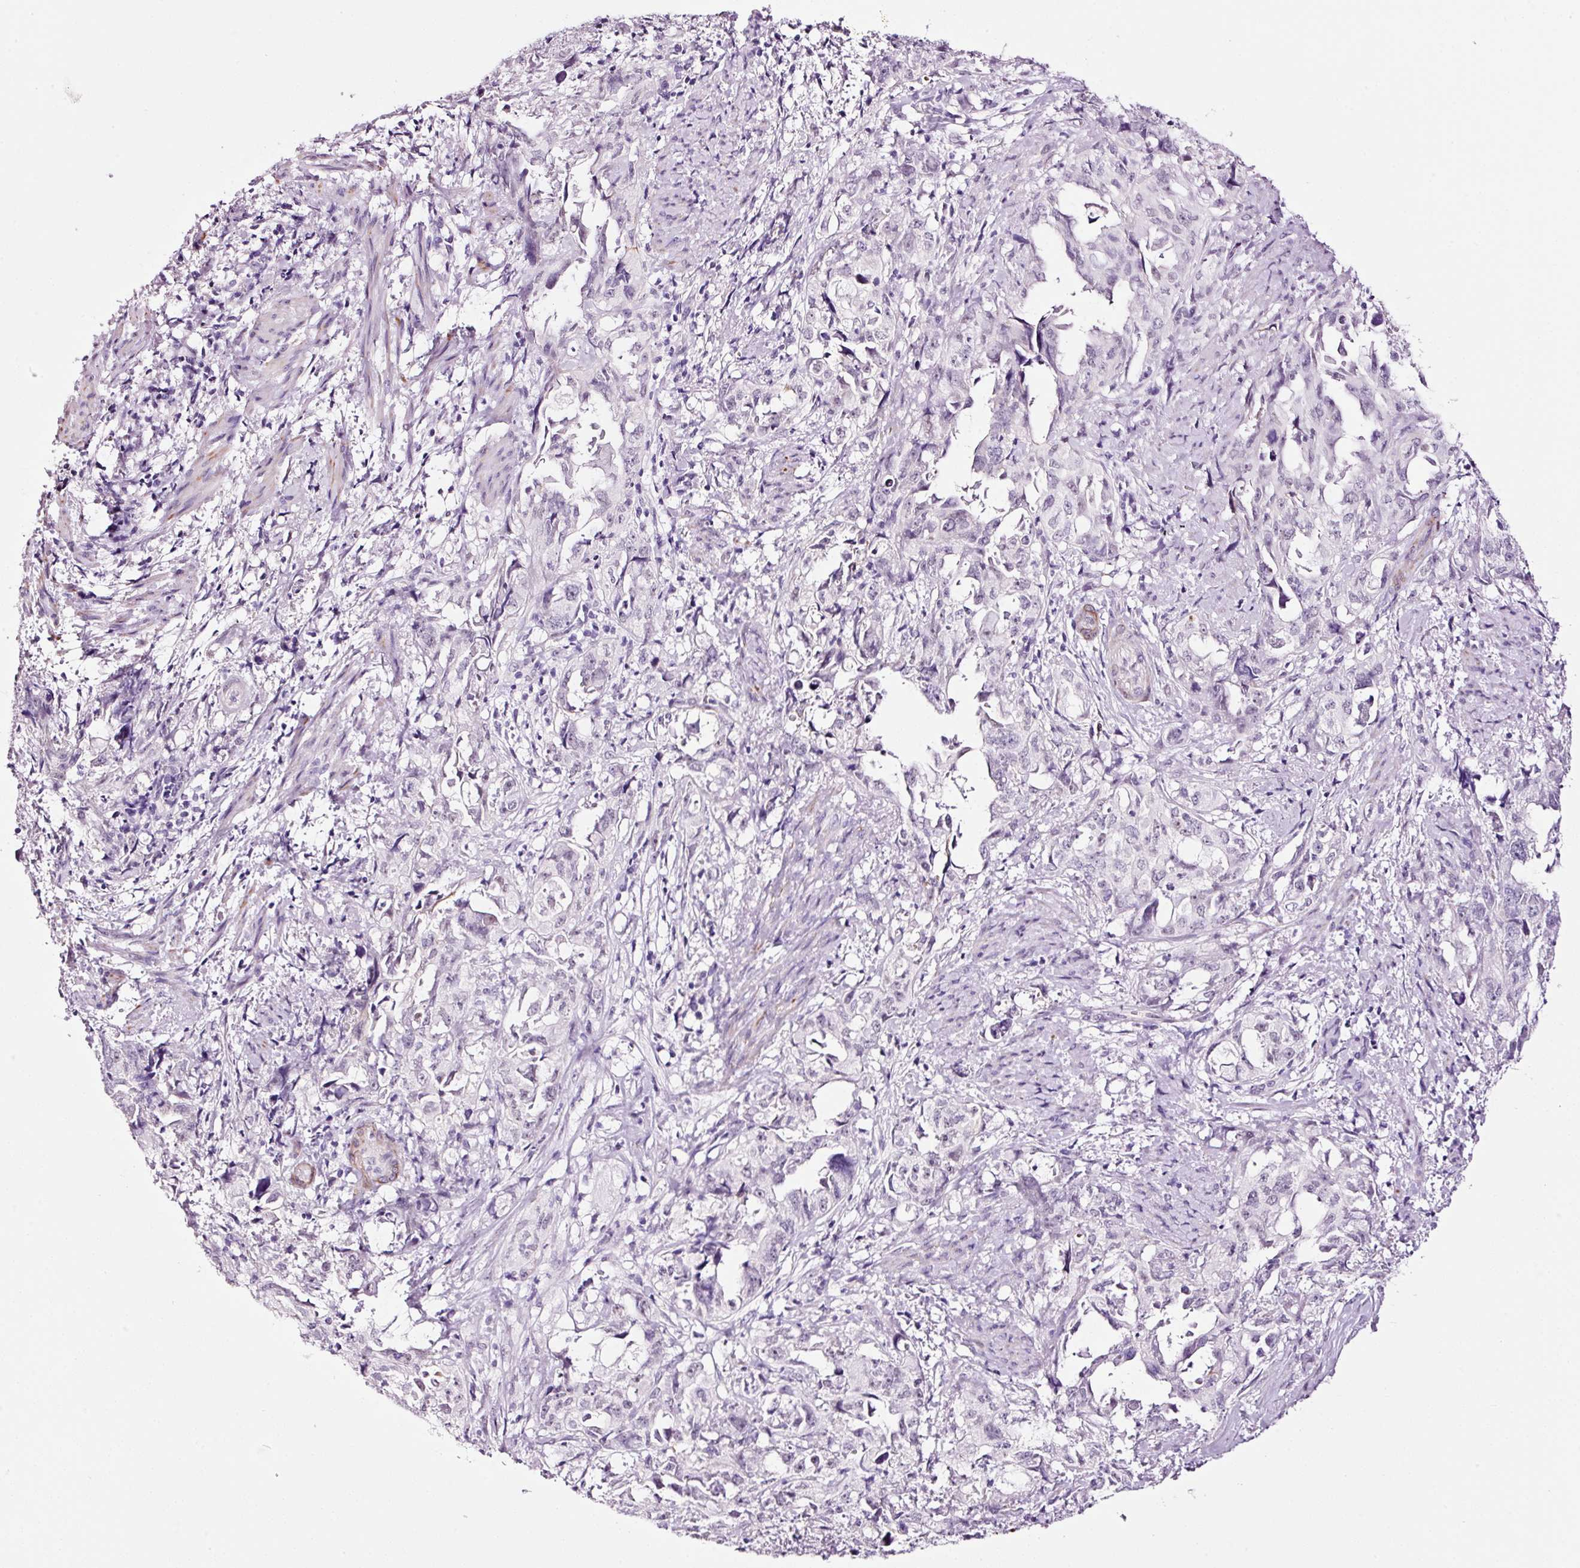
{"staining": {"intensity": "negative", "quantity": "none", "location": "none"}, "tissue": "endometrial cancer", "cell_type": "Tumor cells", "image_type": "cancer", "snomed": [{"axis": "morphology", "description": "Adenocarcinoma, NOS"}, {"axis": "topography", "description": "Endometrium"}], "caption": "This is an immunohistochemistry micrograph of endometrial cancer (adenocarcinoma). There is no staining in tumor cells.", "gene": "RTF2", "patient": {"sex": "female", "age": 65}}